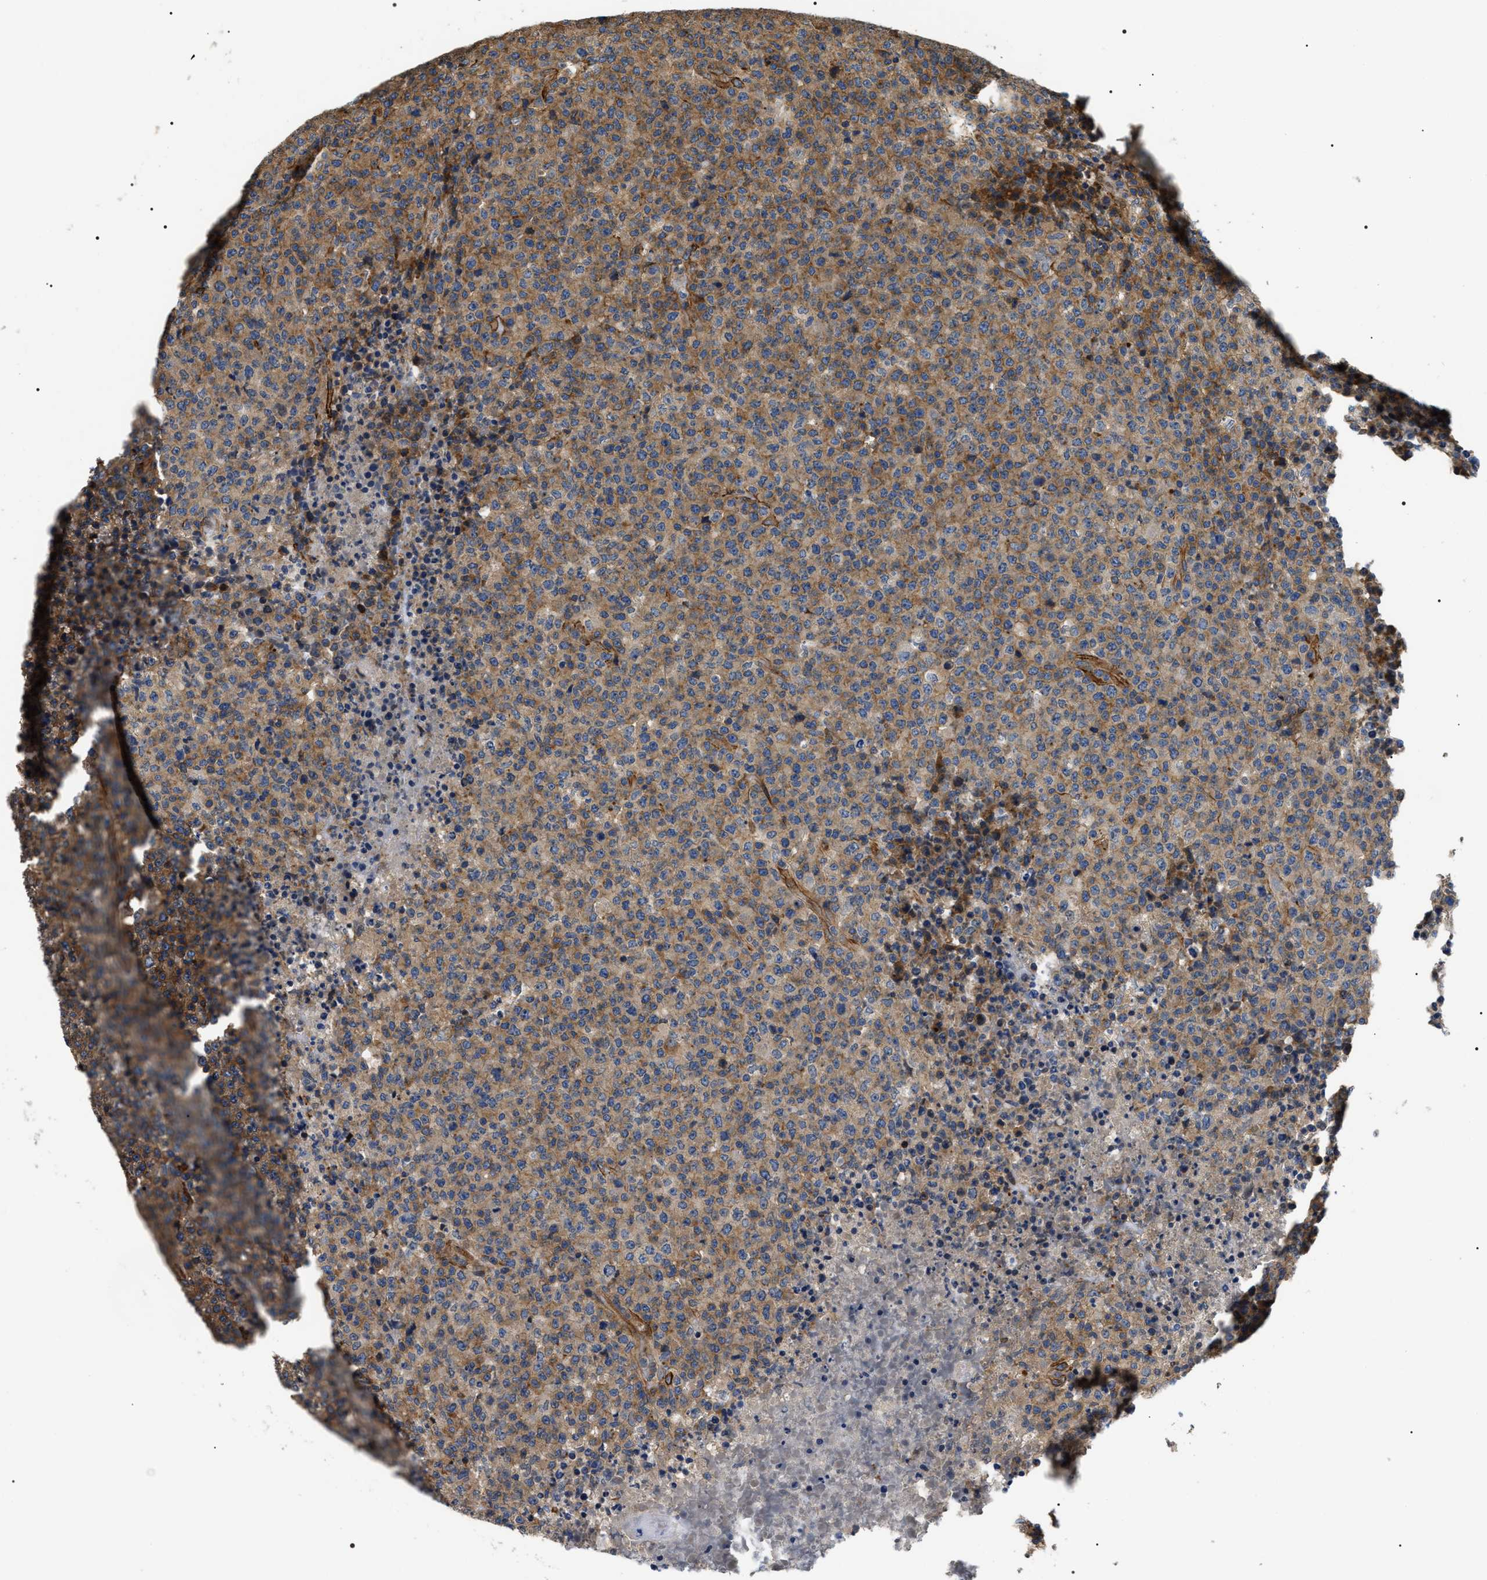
{"staining": {"intensity": "moderate", "quantity": ">75%", "location": "cytoplasmic/membranous"}, "tissue": "lymphoma", "cell_type": "Tumor cells", "image_type": "cancer", "snomed": [{"axis": "morphology", "description": "Malignant lymphoma, non-Hodgkin's type, High grade"}, {"axis": "topography", "description": "Lymph node"}], "caption": "Brown immunohistochemical staining in human lymphoma demonstrates moderate cytoplasmic/membranous staining in approximately >75% of tumor cells.", "gene": "ZC3HAV1L", "patient": {"sex": "male", "age": 13}}